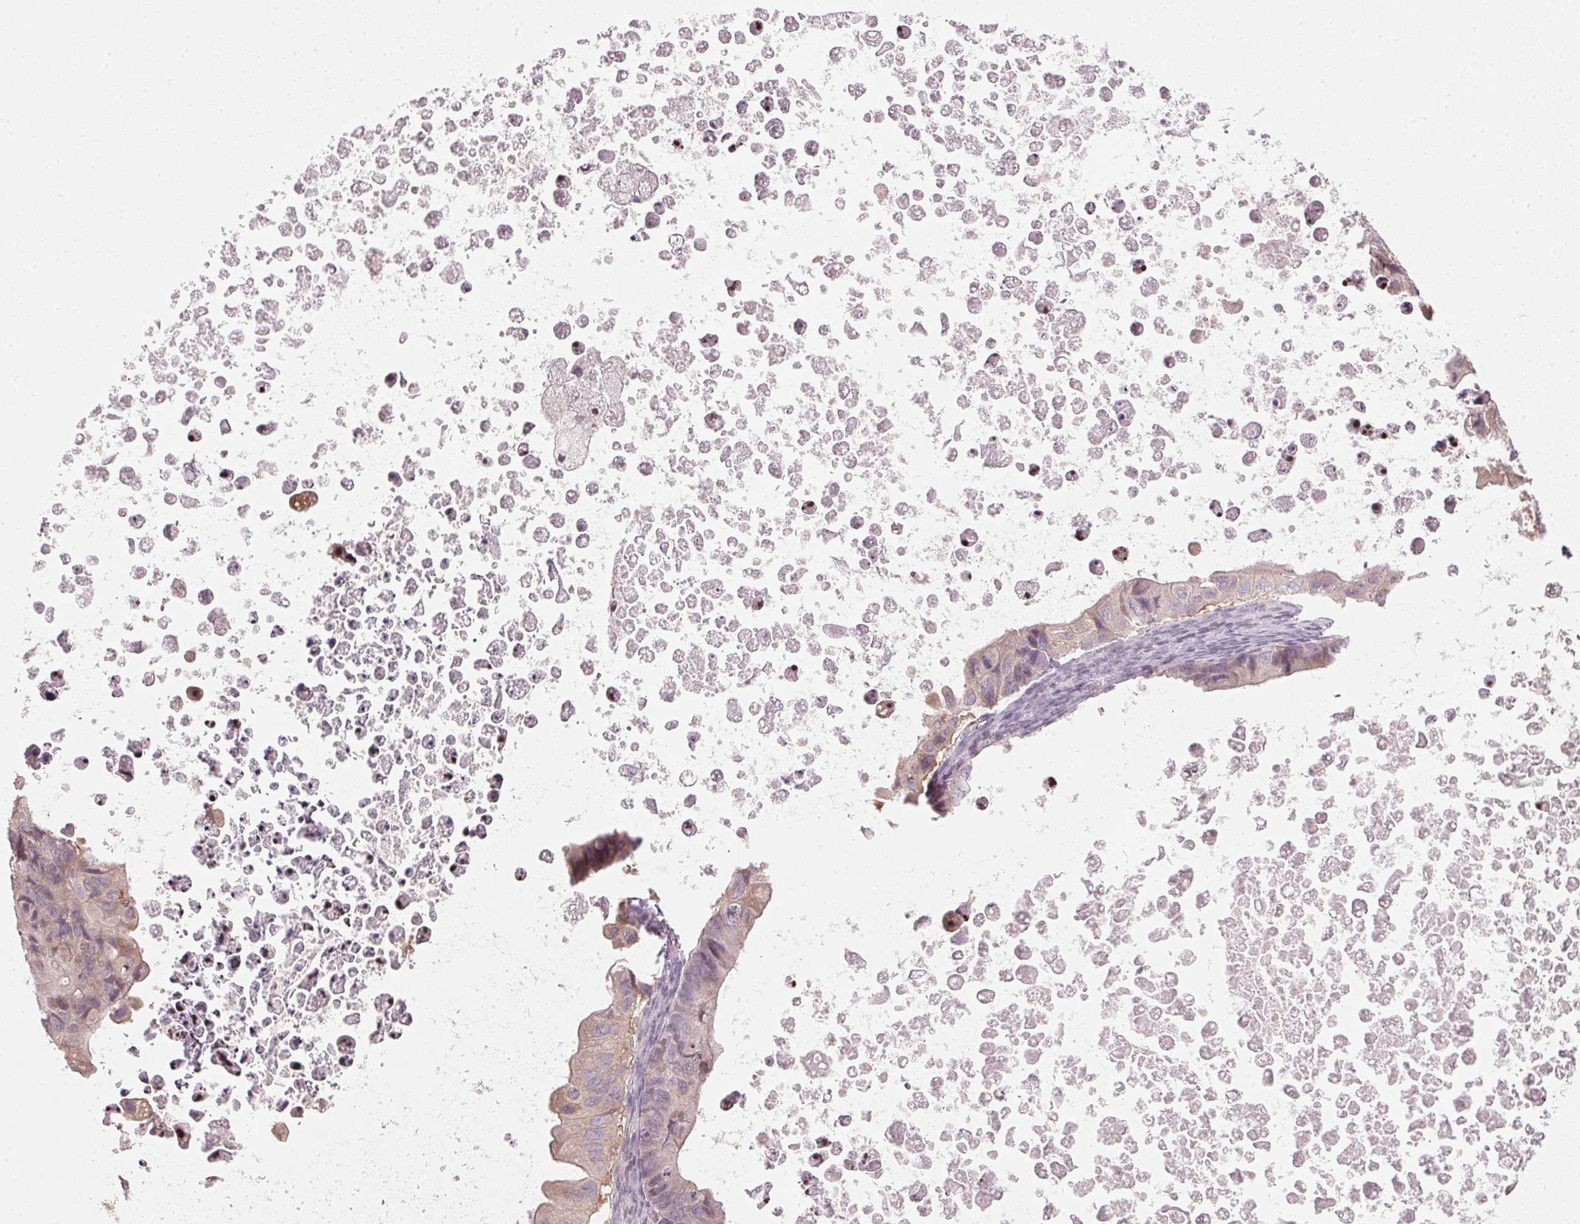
{"staining": {"intensity": "weak", "quantity": ">75%", "location": "cytoplasmic/membranous"}, "tissue": "ovarian cancer", "cell_type": "Tumor cells", "image_type": "cancer", "snomed": [{"axis": "morphology", "description": "Cystadenocarcinoma, mucinous, NOS"}, {"axis": "topography", "description": "Ovary"}], "caption": "This histopathology image reveals immunohistochemistry staining of ovarian cancer, with low weak cytoplasmic/membranous positivity in about >75% of tumor cells.", "gene": "SFRP4", "patient": {"sex": "female", "age": 64}}